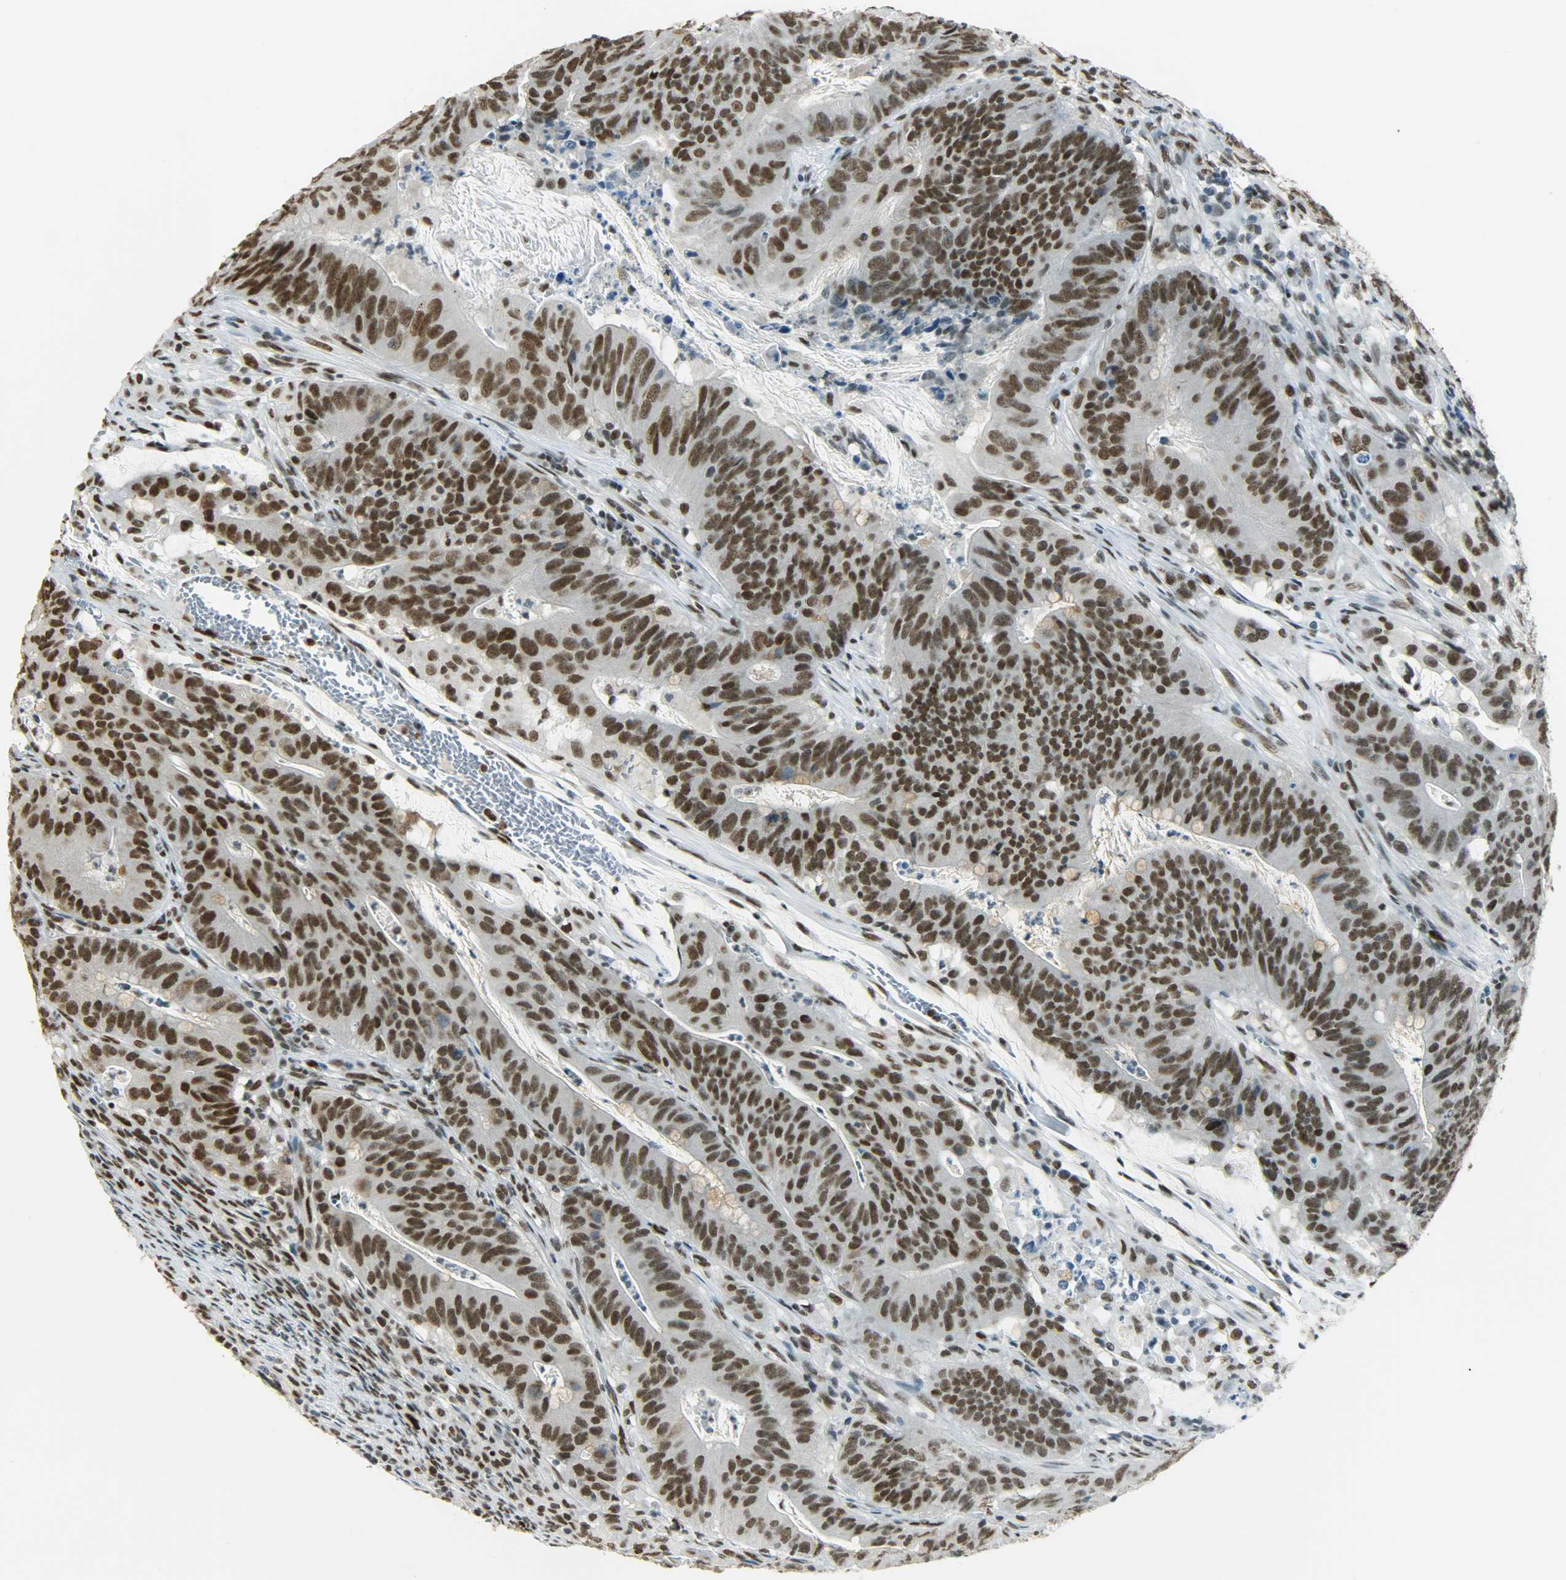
{"staining": {"intensity": "strong", "quantity": ">75%", "location": "nuclear"}, "tissue": "colorectal cancer", "cell_type": "Tumor cells", "image_type": "cancer", "snomed": [{"axis": "morphology", "description": "Adenocarcinoma, NOS"}, {"axis": "topography", "description": "Colon"}], "caption": "Human colorectal adenocarcinoma stained with a protein marker exhibits strong staining in tumor cells.", "gene": "MYEF2", "patient": {"sex": "male", "age": 45}}